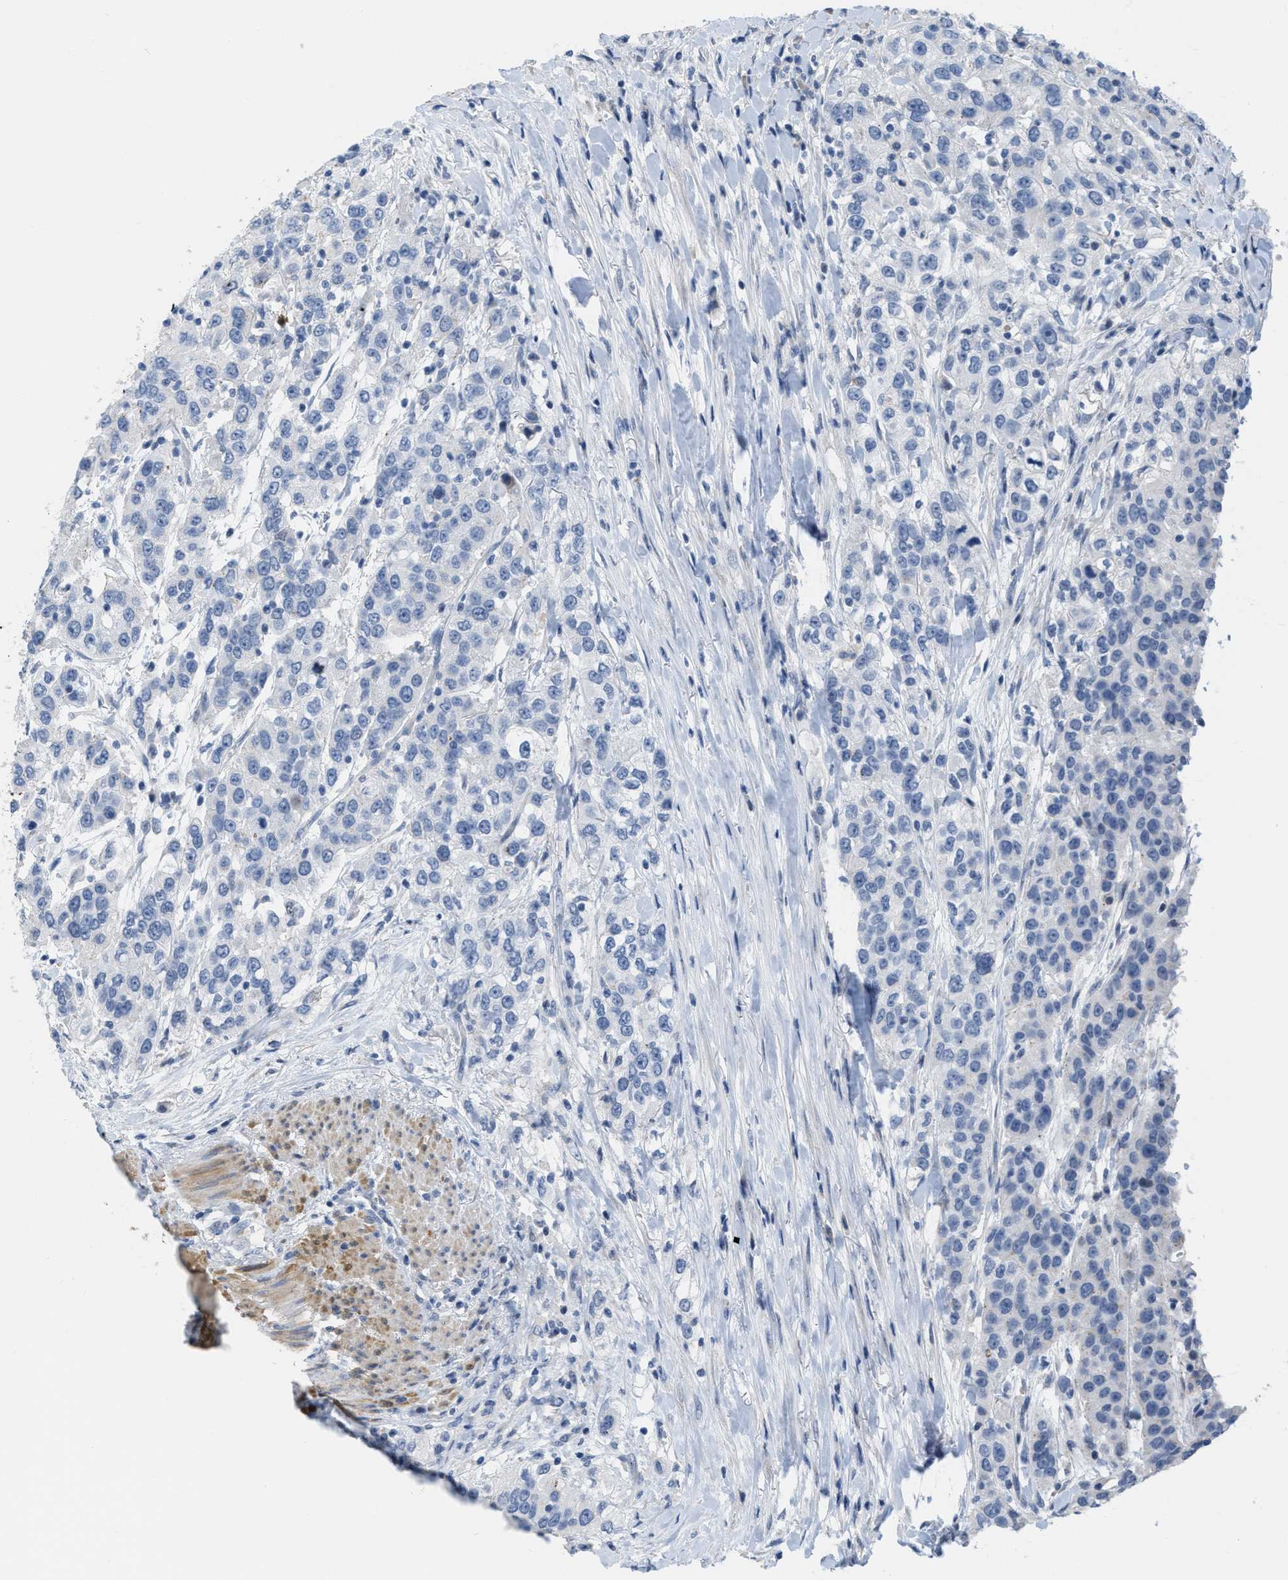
{"staining": {"intensity": "negative", "quantity": "none", "location": "none"}, "tissue": "urothelial cancer", "cell_type": "Tumor cells", "image_type": "cancer", "snomed": [{"axis": "morphology", "description": "Urothelial carcinoma, High grade"}, {"axis": "topography", "description": "Urinary bladder"}], "caption": "This is an immunohistochemistry histopathology image of high-grade urothelial carcinoma. There is no staining in tumor cells.", "gene": "CRYM", "patient": {"sex": "female", "age": 80}}